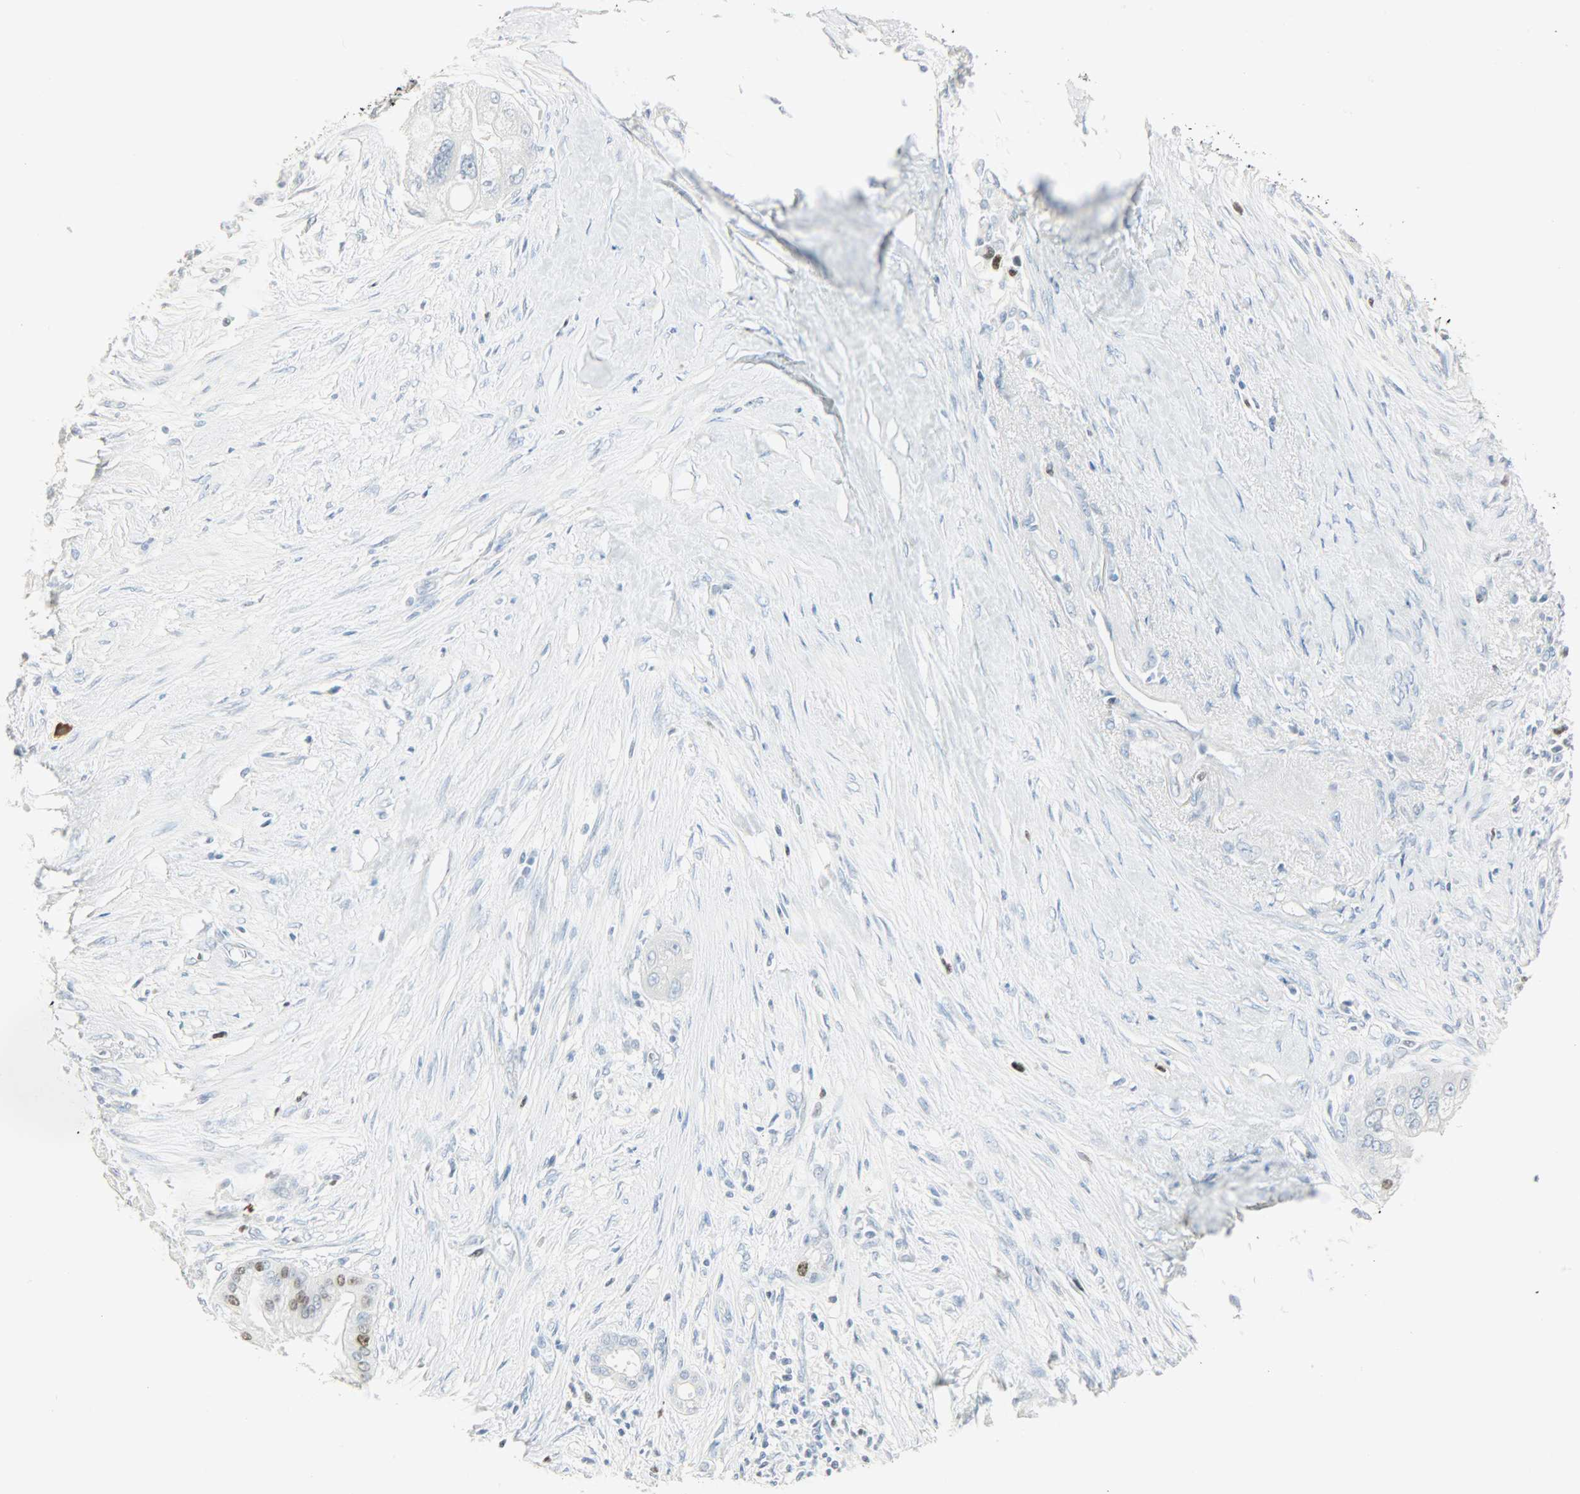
{"staining": {"intensity": "moderate", "quantity": "<25%", "location": "nuclear"}, "tissue": "pancreatic cancer", "cell_type": "Tumor cells", "image_type": "cancer", "snomed": [{"axis": "morphology", "description": "Adenocarcinoma, NOS"}, {"axis": "topography", "description": "Pancreas"}], "caption": "Protein staining shows moderate nuclear expression in about <25% of tumor cells in pancreatic cancer. (DAB (3,3'-diaminobenzidine) IHC with brightfield microscopy, high magnification).", "gene": "HELLS", "patient": {"sex": "male", "age": 59}}